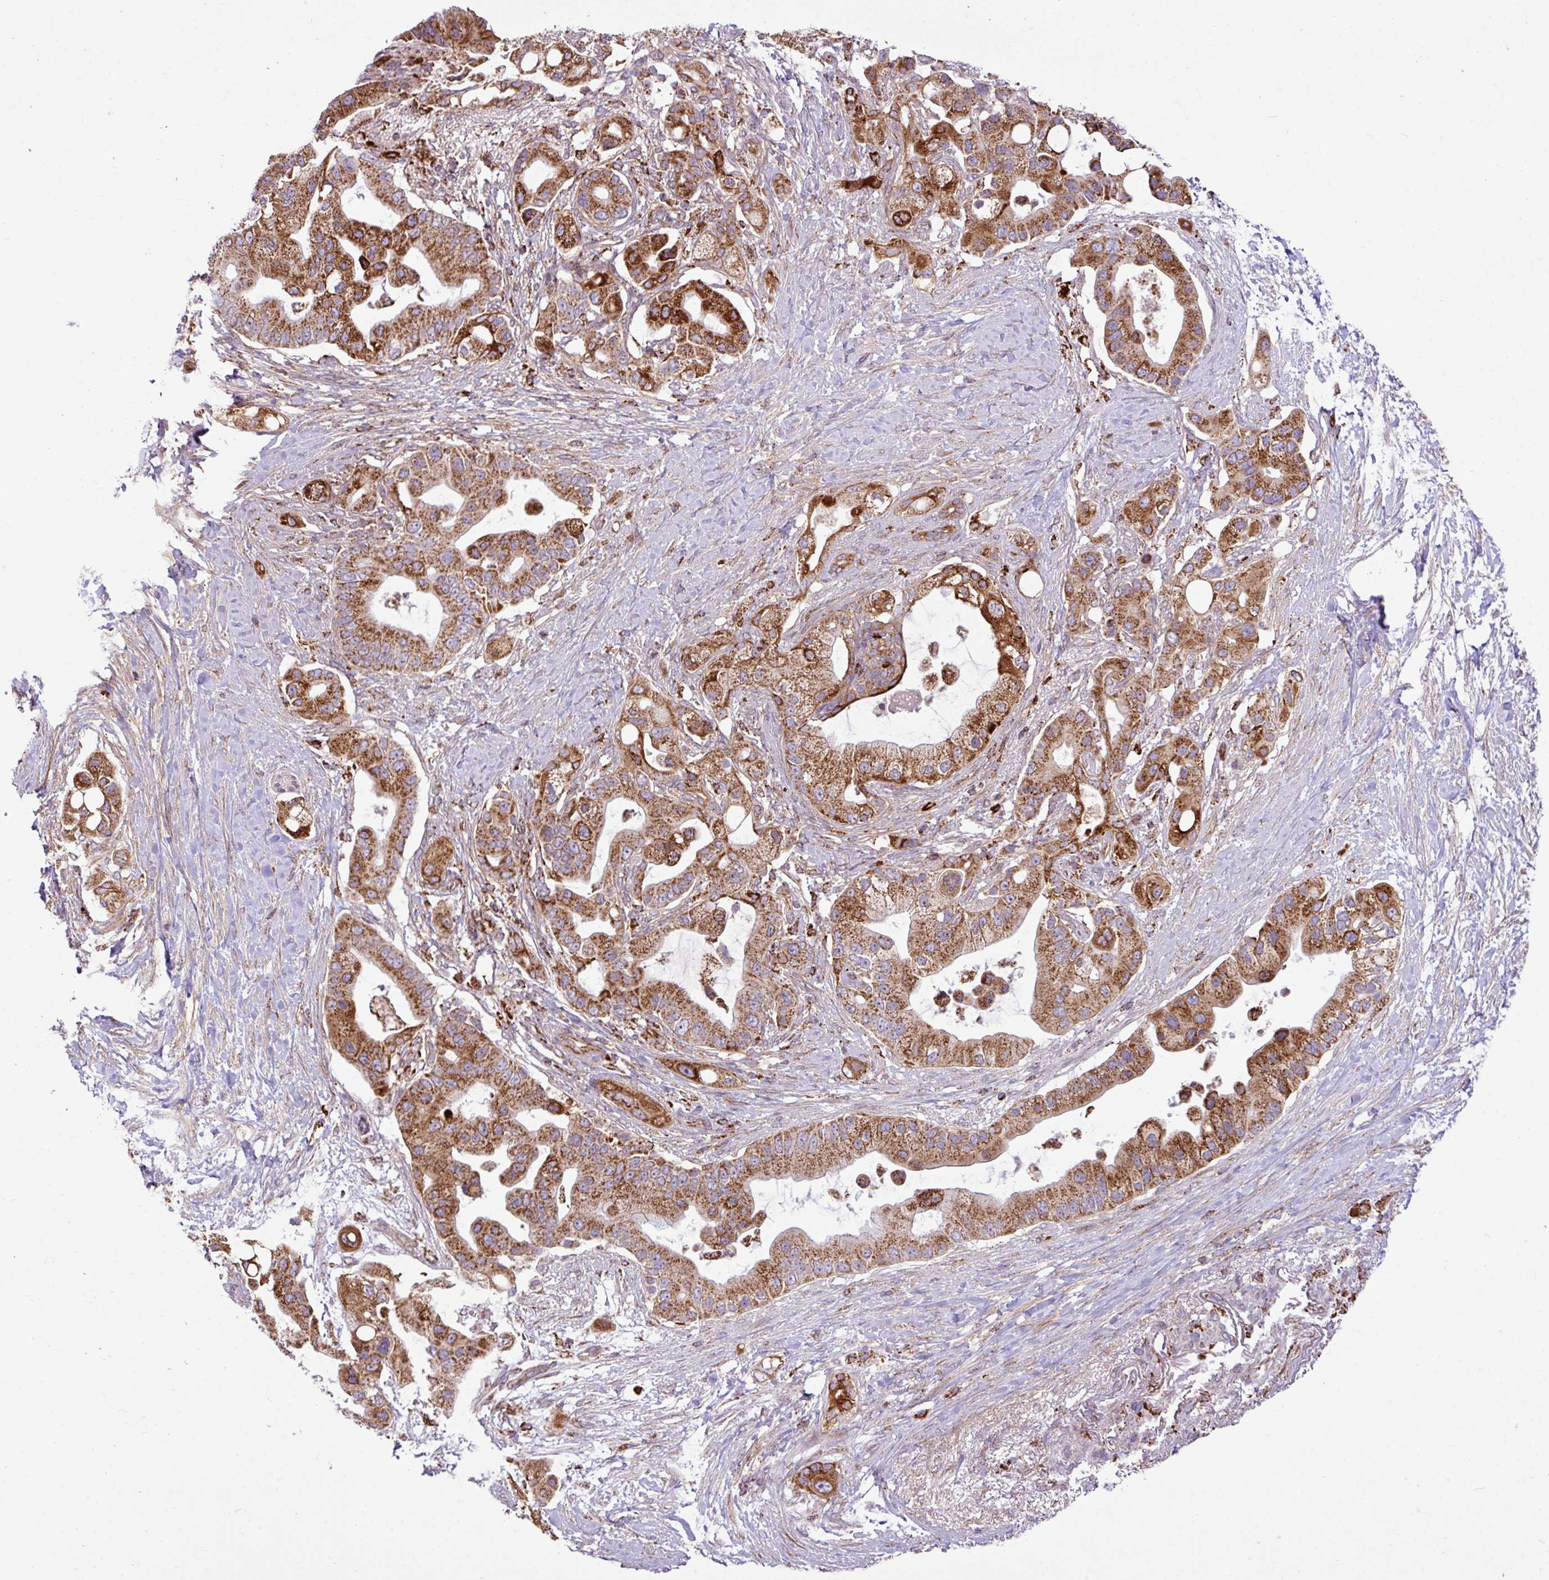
{"staining": {"intensity": "strong", "quantity": ">75%", "location": "cytoplasmic/membranous"}, "tissue": "pancreatic cancer", "cell_type": "Tumor cells", "image_type": "cancer", "snomed": [{"axis": "morphology", "description": "Adenocarcinoma, NOS"}, {"axis": "topography", "description": "Pancreas"}], "caption": "High-magnification brightfield microscopy of pancreatic adenocarcinoma stained with DAB (3,3'-diaminobenzidine) (brown) and counterstained with hematoxylin (blue). tumor cells exhibit strong cytoplasmic/membranous expression is present in about>75% of cells.", "gene": "ZNF569", "patient": {"sex": "male", "age": 57}}